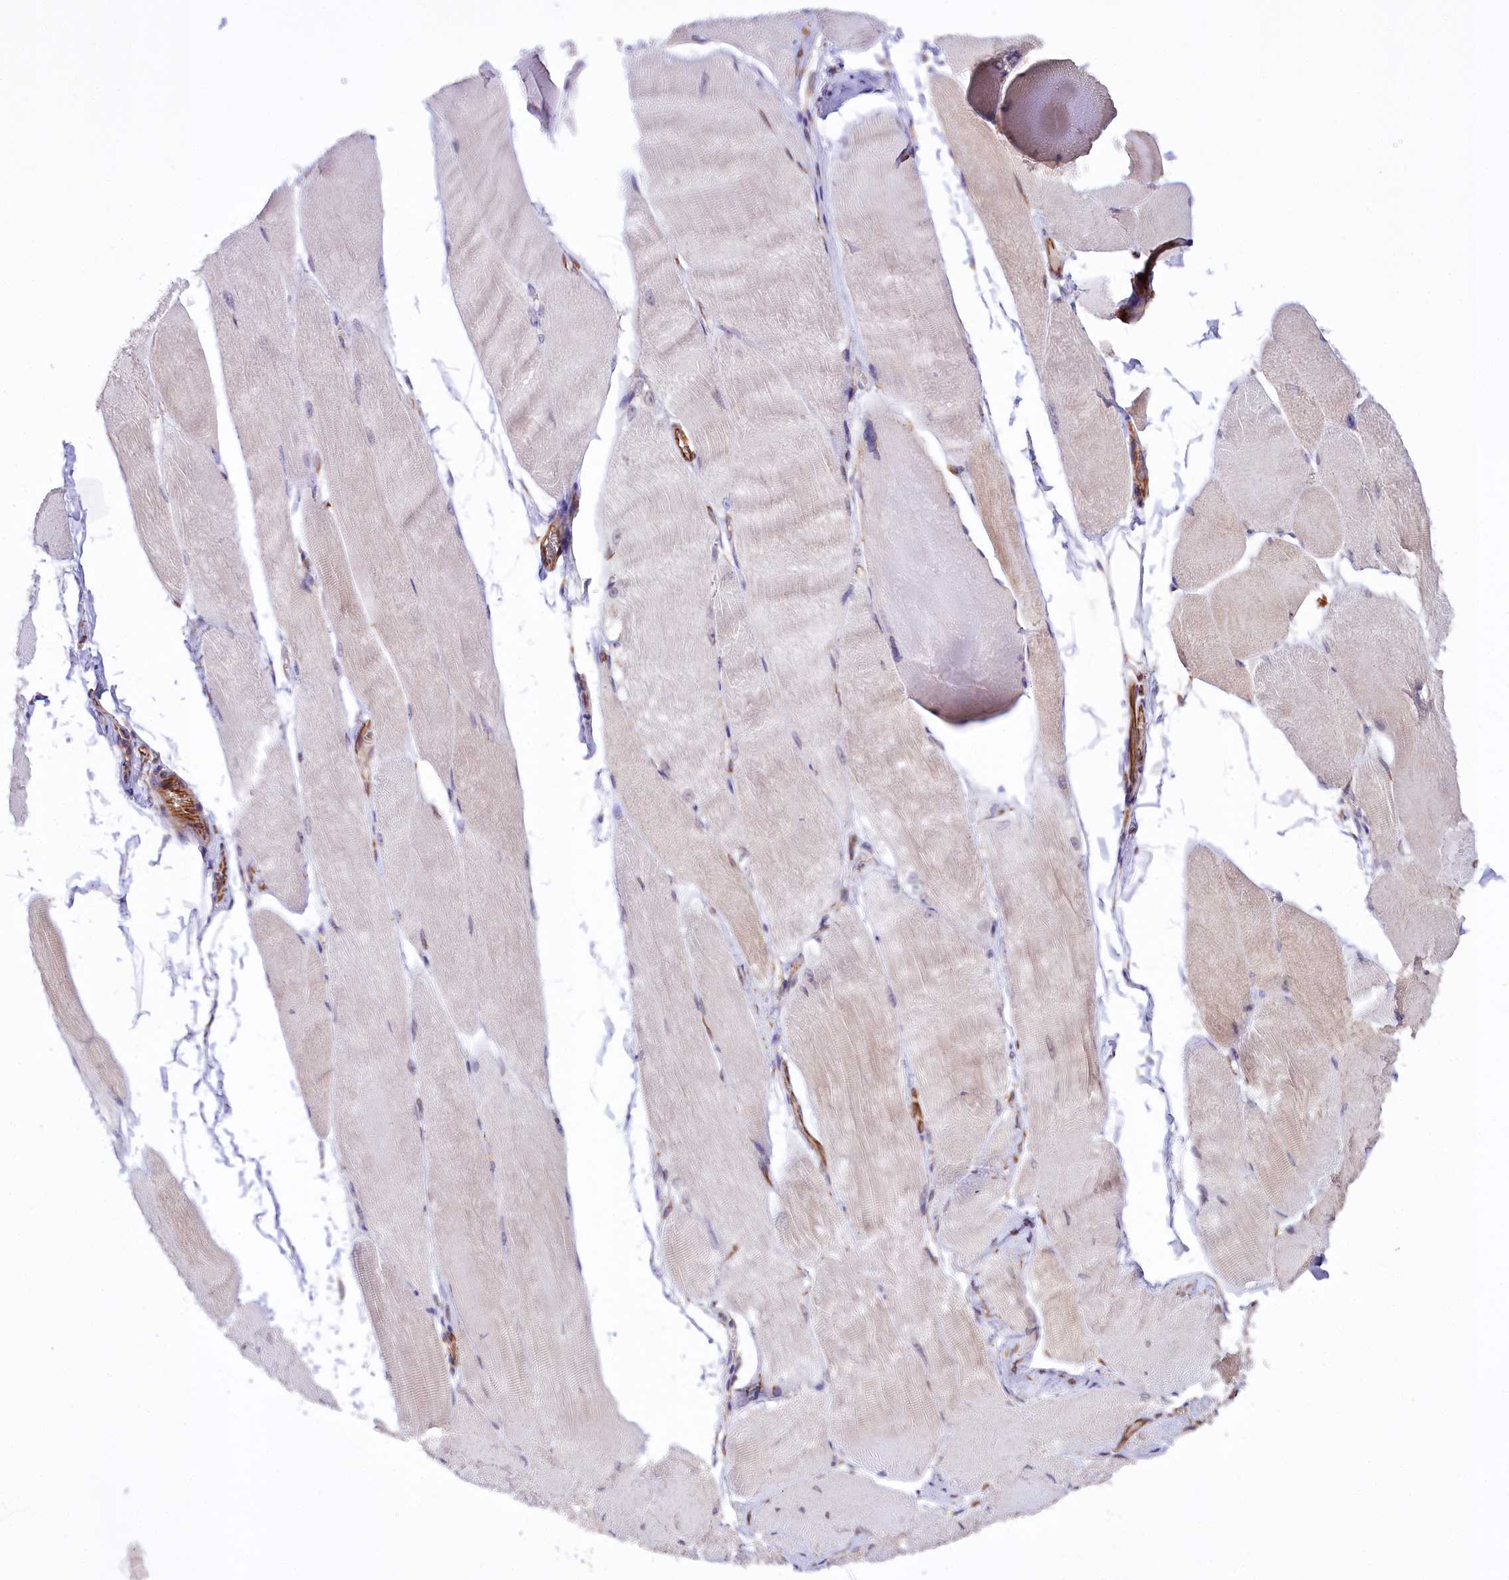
{"staining": {"intensity": "weak", "quantity": "25%-75%", "location": "cytoplasmic/membranous"}, "tissue": "skeletal muscle", "cell_type": "Myocytes", "image_type": "normal", "snomed": [{"axis": "morphology", "description": "Normal tissue, NOS"}, {"axis": "morphology", "description": "Basal cell carcinoma"}, {"axis": "topography", "description": "Skeletal muscle"}], "caption": "There is low levels of weak cytoplasmic/membranous expression in myocytes of normal skeletal muscle, as demonstrated by immunohistochemical staining (brown color).", "gene": "TTC12", "patient": {"sex": "female", "age": 64}}